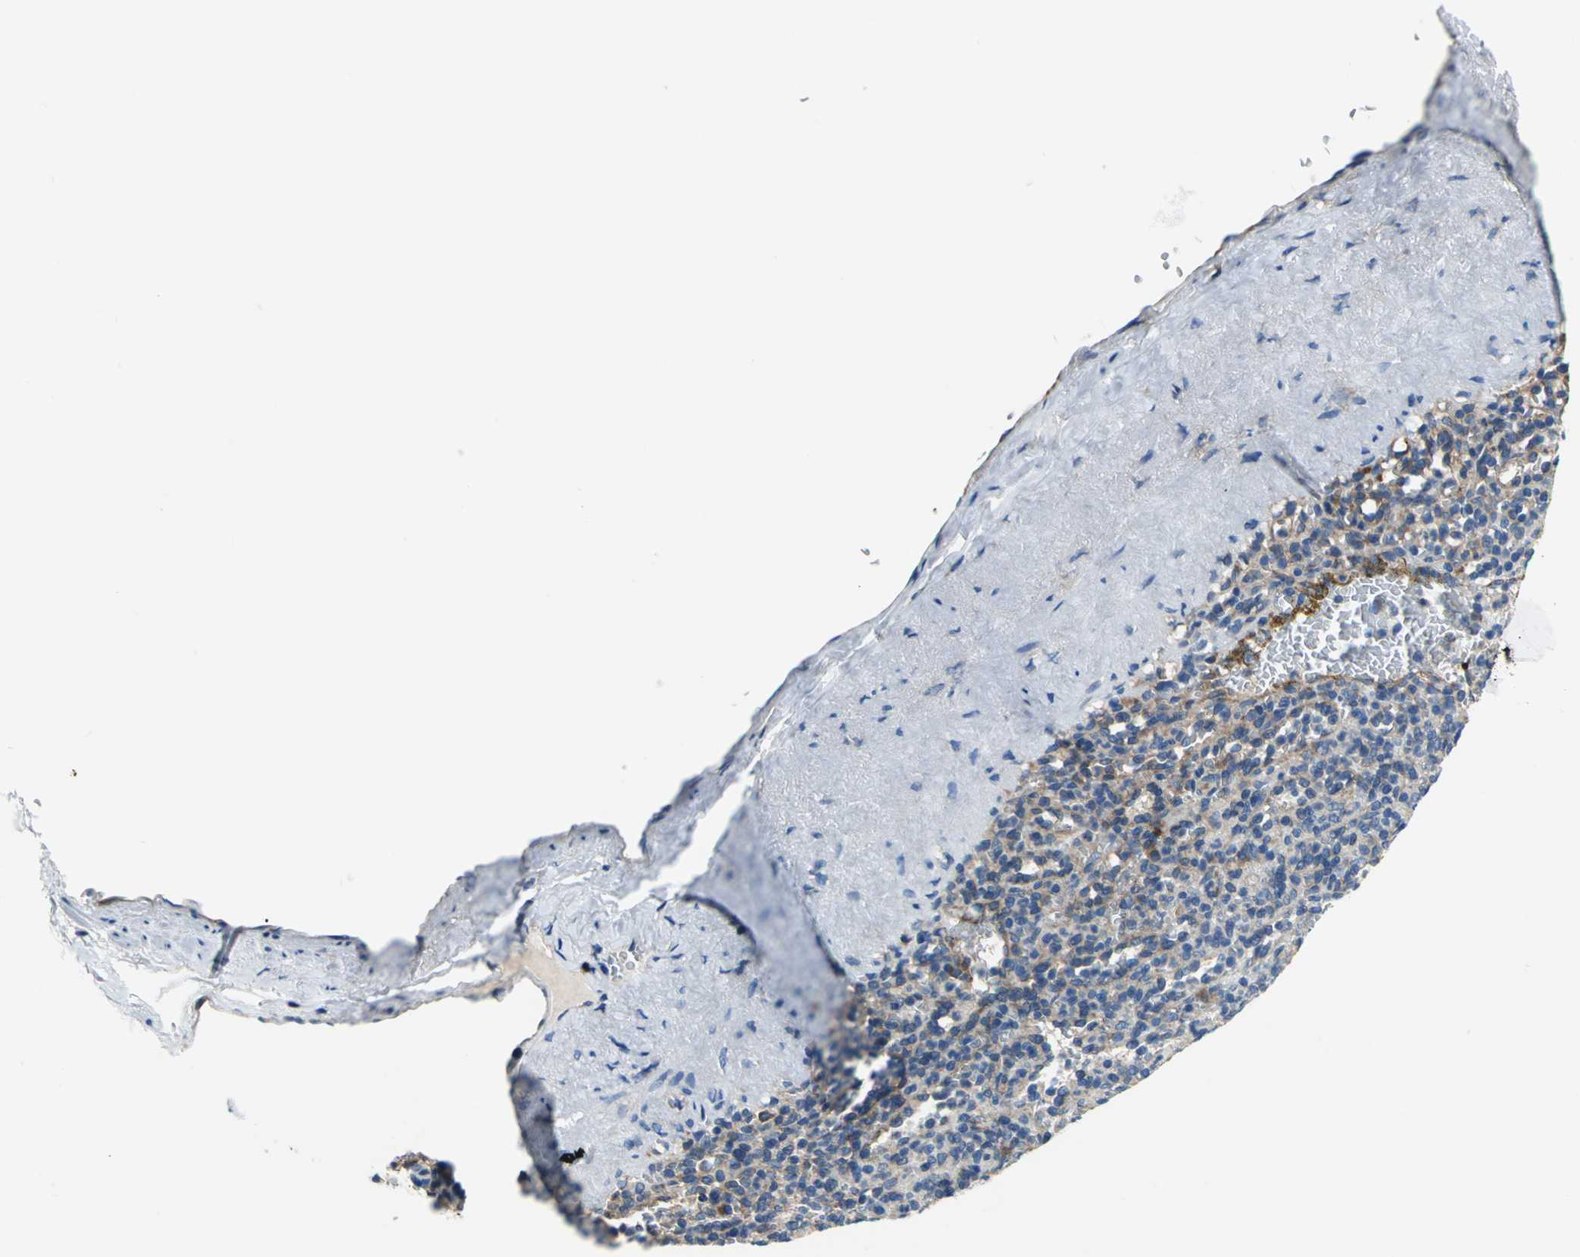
{"staining": {"intensity": "moderate", "quantity": "25%-75%", "location": "cytoplasmic/membranous"}, "tissue": "spleen", "cell_type": "Cells in red pulp", "image_type": "normal", "snomed": [{"axis": "morphology", "description": "Normal tissue, NOS"}, {"axis": "topography", "description": "Spleen"}], "caption": "Spleen stained with immunohistochemistry (IHC) displays moderate cytoplasmic/membranous expression in approximately 25%-75% of cells in red pulp. (DAB (3,3'-diaminobenzidine) IHC, brown staining for protein, blue staining for nuclei).", "gene": "TRIM25", "patient": {"sex": "female", "age": 74}}